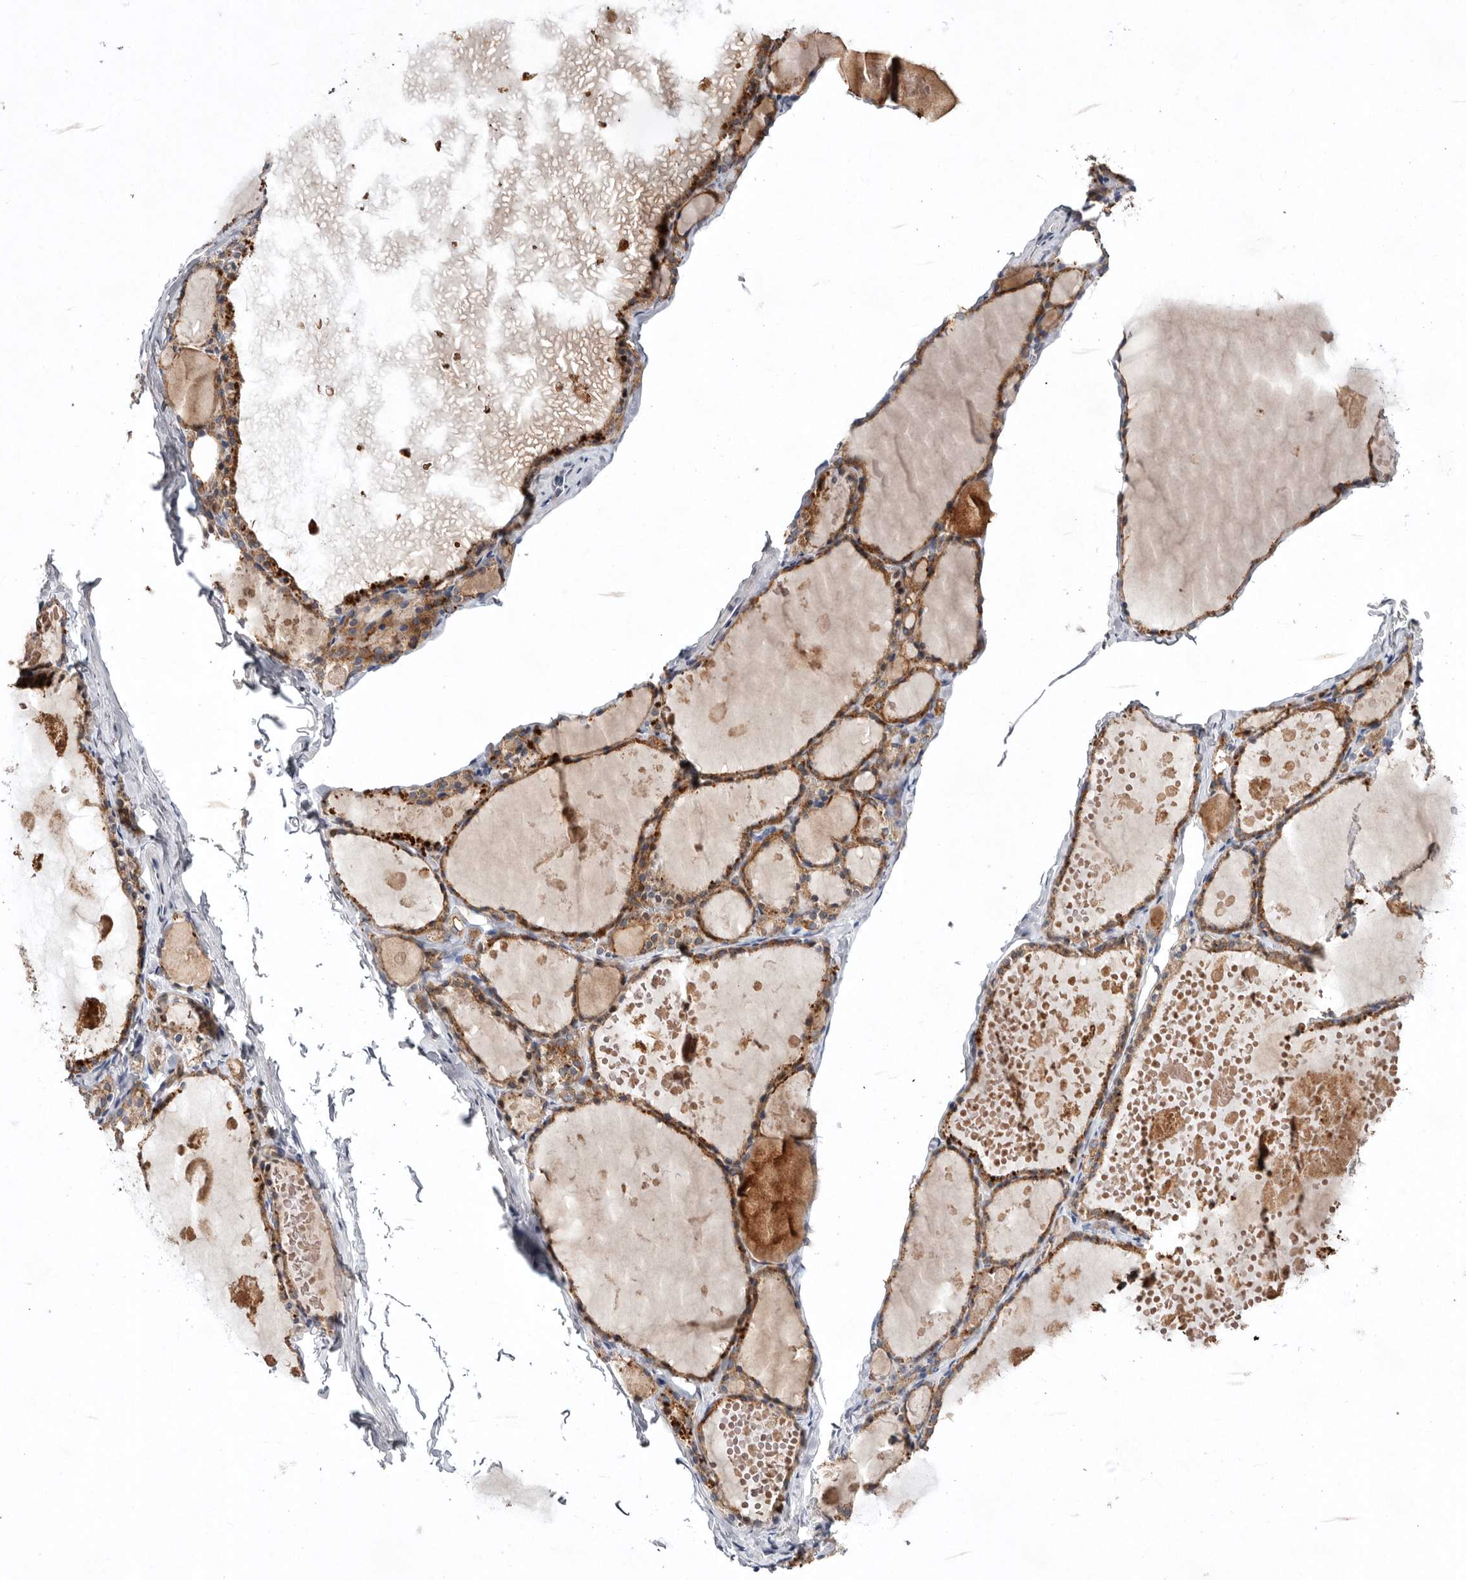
{"staining": {"intensity": "moderate", "quantity": ">75%", "location": "cytoplasmic/membranous"}, "tissue": "thyroid gland", "cell_type": "Glandular cells", "image_type": "normal", "snomed": [{"axis": "morphology", "description": "Normal tissue, NOS"}, {"axis": "topography", "description": "Thyroid gland"}], "caption": "An IHC micrograph of benign tissue is shown. Protein staining in brown highlights moderate cytoplasmic/membranous positivity in thyroid gland within glandular cells.", "gene": "TNFSF14", "patient": {"sex": "male", "age": 56}}